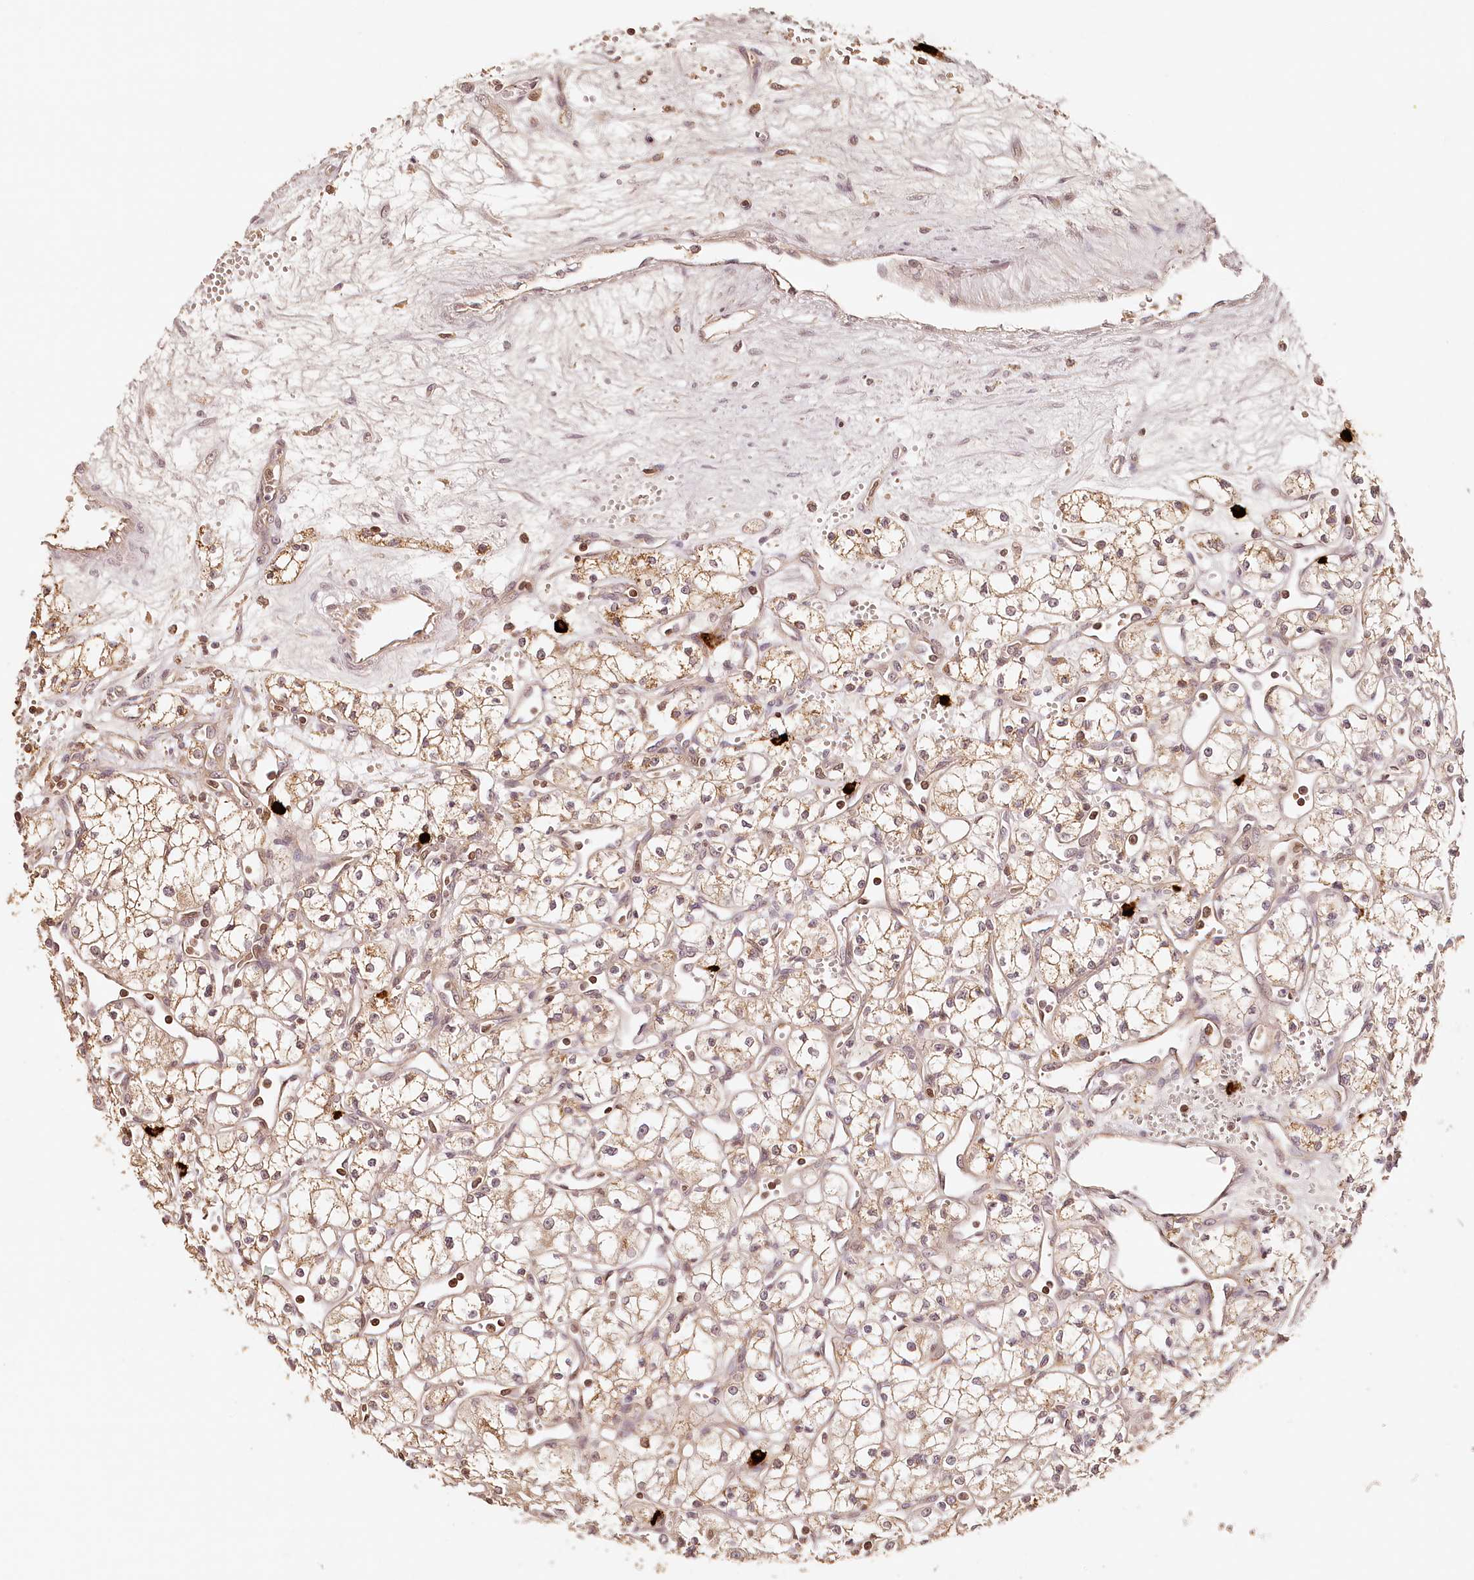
{"staining": {"intensity": "weak", "quantity": "25%-75%", "location": "cytoplasmic/membranous"}, "tissue": "renal cancer", "cell_type": "Tumor cells", "image_type": "cancer", "snomed": [{"axis": "morphology", "description": "Adenocarcinoma, NOS"}, {"axis": "topography", "description": "Kidney"}], "caption": "Adenocarcinoma (renal) was stained to show a protein in brown. There is low levels of weak cytoplasmic/membranous positivity in approximately 25%-75% of tumor cells.", "gene": "SYNGR1", "patient": {"sex": "male", "age": 59}}